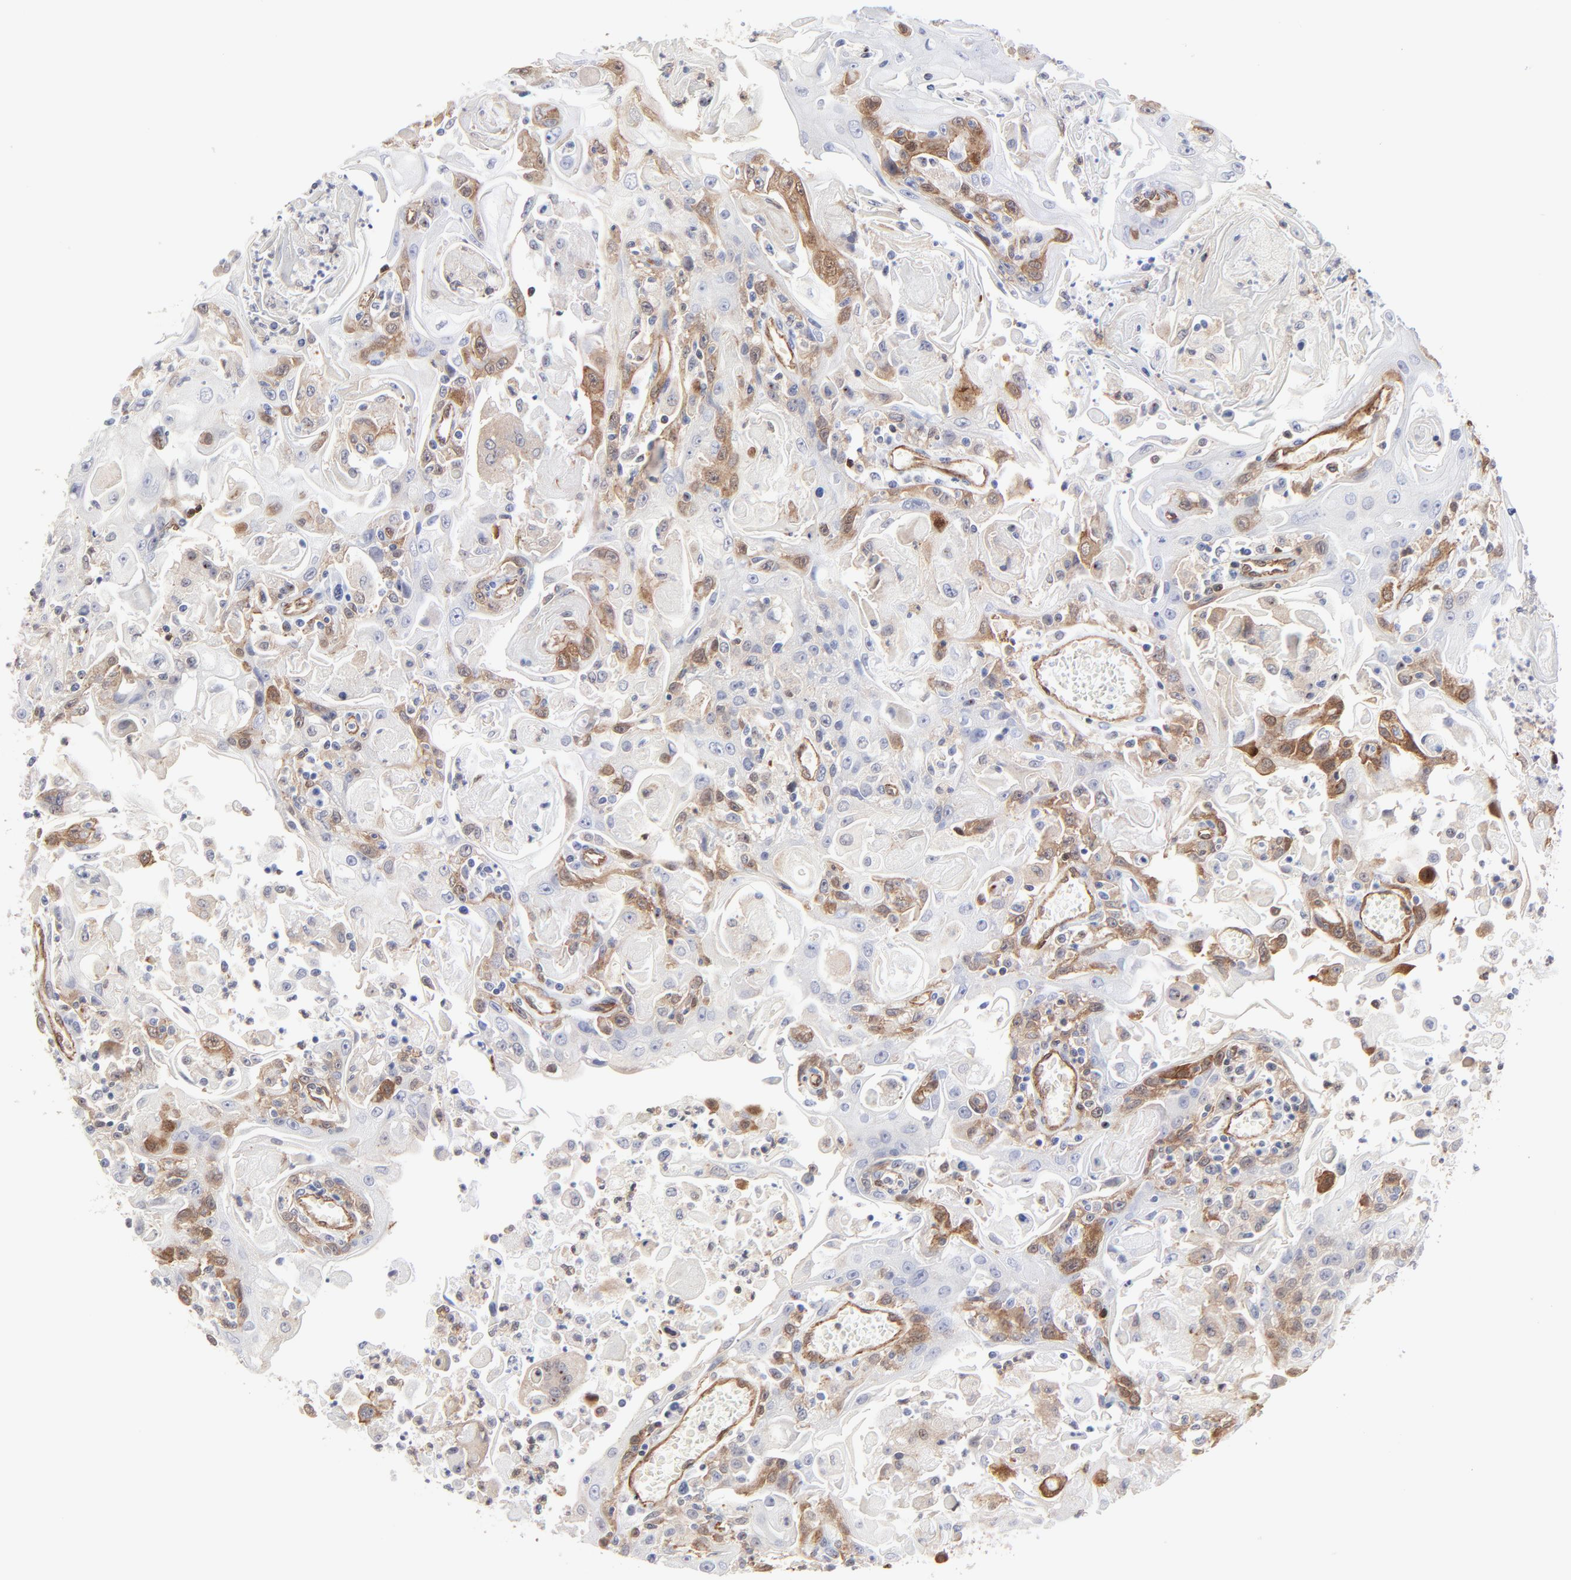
{"staining": {"intensity": "weak", "quantity": "25%-75%", "location": "cytoplasmic/membranous"}, "tissue": "head and neck cancer", "cell_type": "Tumor cells", "image_type": "cancer", "snomed": [{"axis": "morphology", "description": "Squamous cell carcinoma, NOS"}, {"axis": "topography", "description": "Oral tissue"}, {"axis": "topography", "description": "Head-Neck"}], "caption": "IHC photomicrograph of human head and neck cancer (squamous cell carcinoma) stained for a protein (brown), which reveals low levels of weak cytoplasmic/membranous positivity in approximately 25%-75% of tumor cells.", "gene": "PXN", "patient": {"sex": "female", "age": 76}}